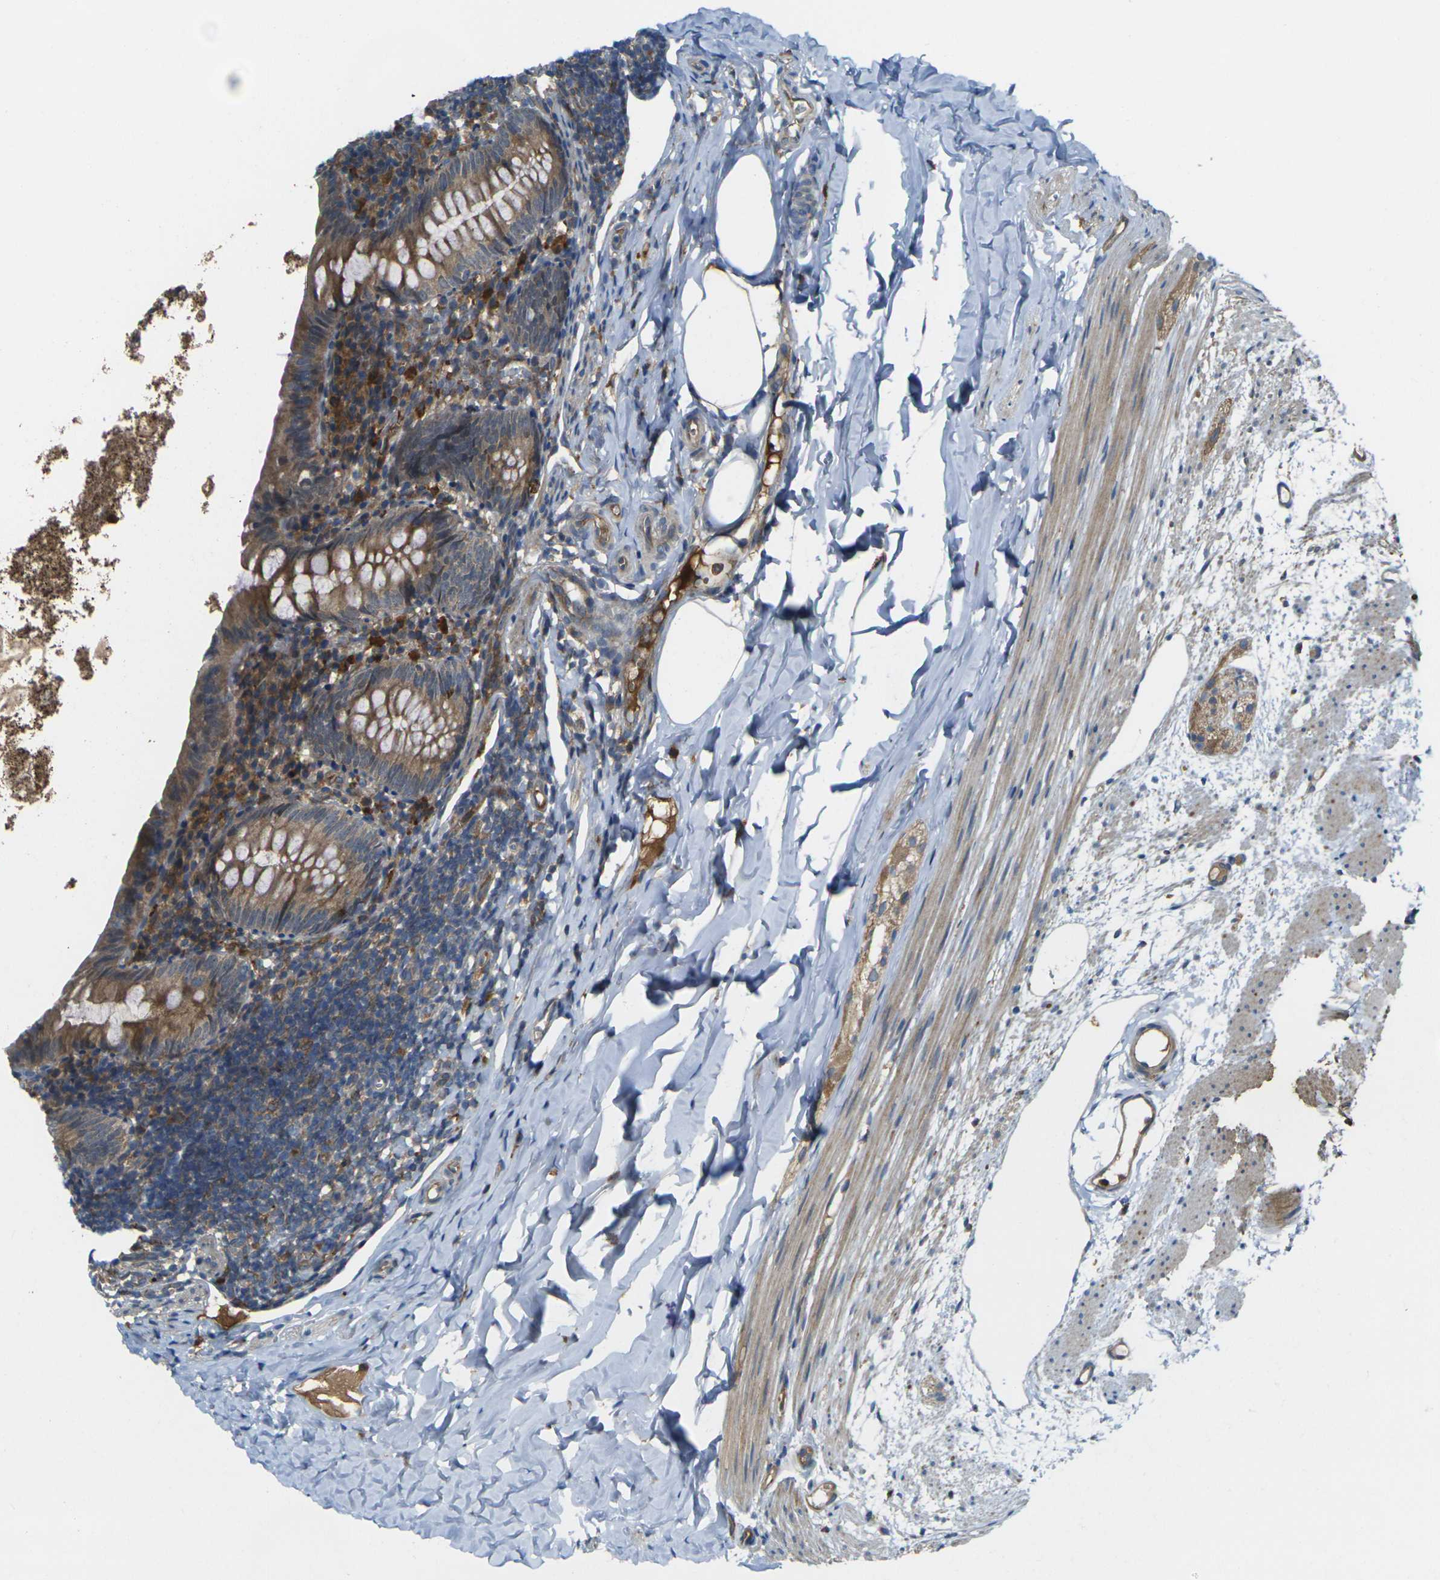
{"staining": {"intensity": "moderate", "quantity": ">75%", "location": "cytoplasmic/membranous"}, "tissue": "appendix", "cell_type": "Glandular cells", "image_type": "normal", "snomed": [{"axis": "morphology", "description": "Normal tissue, NOS"}, {"axis": "topography", "description": "Appendix"}], "caption": "Immunohistochemistry micrograph of unremarkable appendix stained for a protein (brown), which reveals medium levels of moderate cytoplasmic/membranous staining in about >75% of glandular cells.", "gene": "FZD1", "patient": {"sex": "female", "age": 10}}